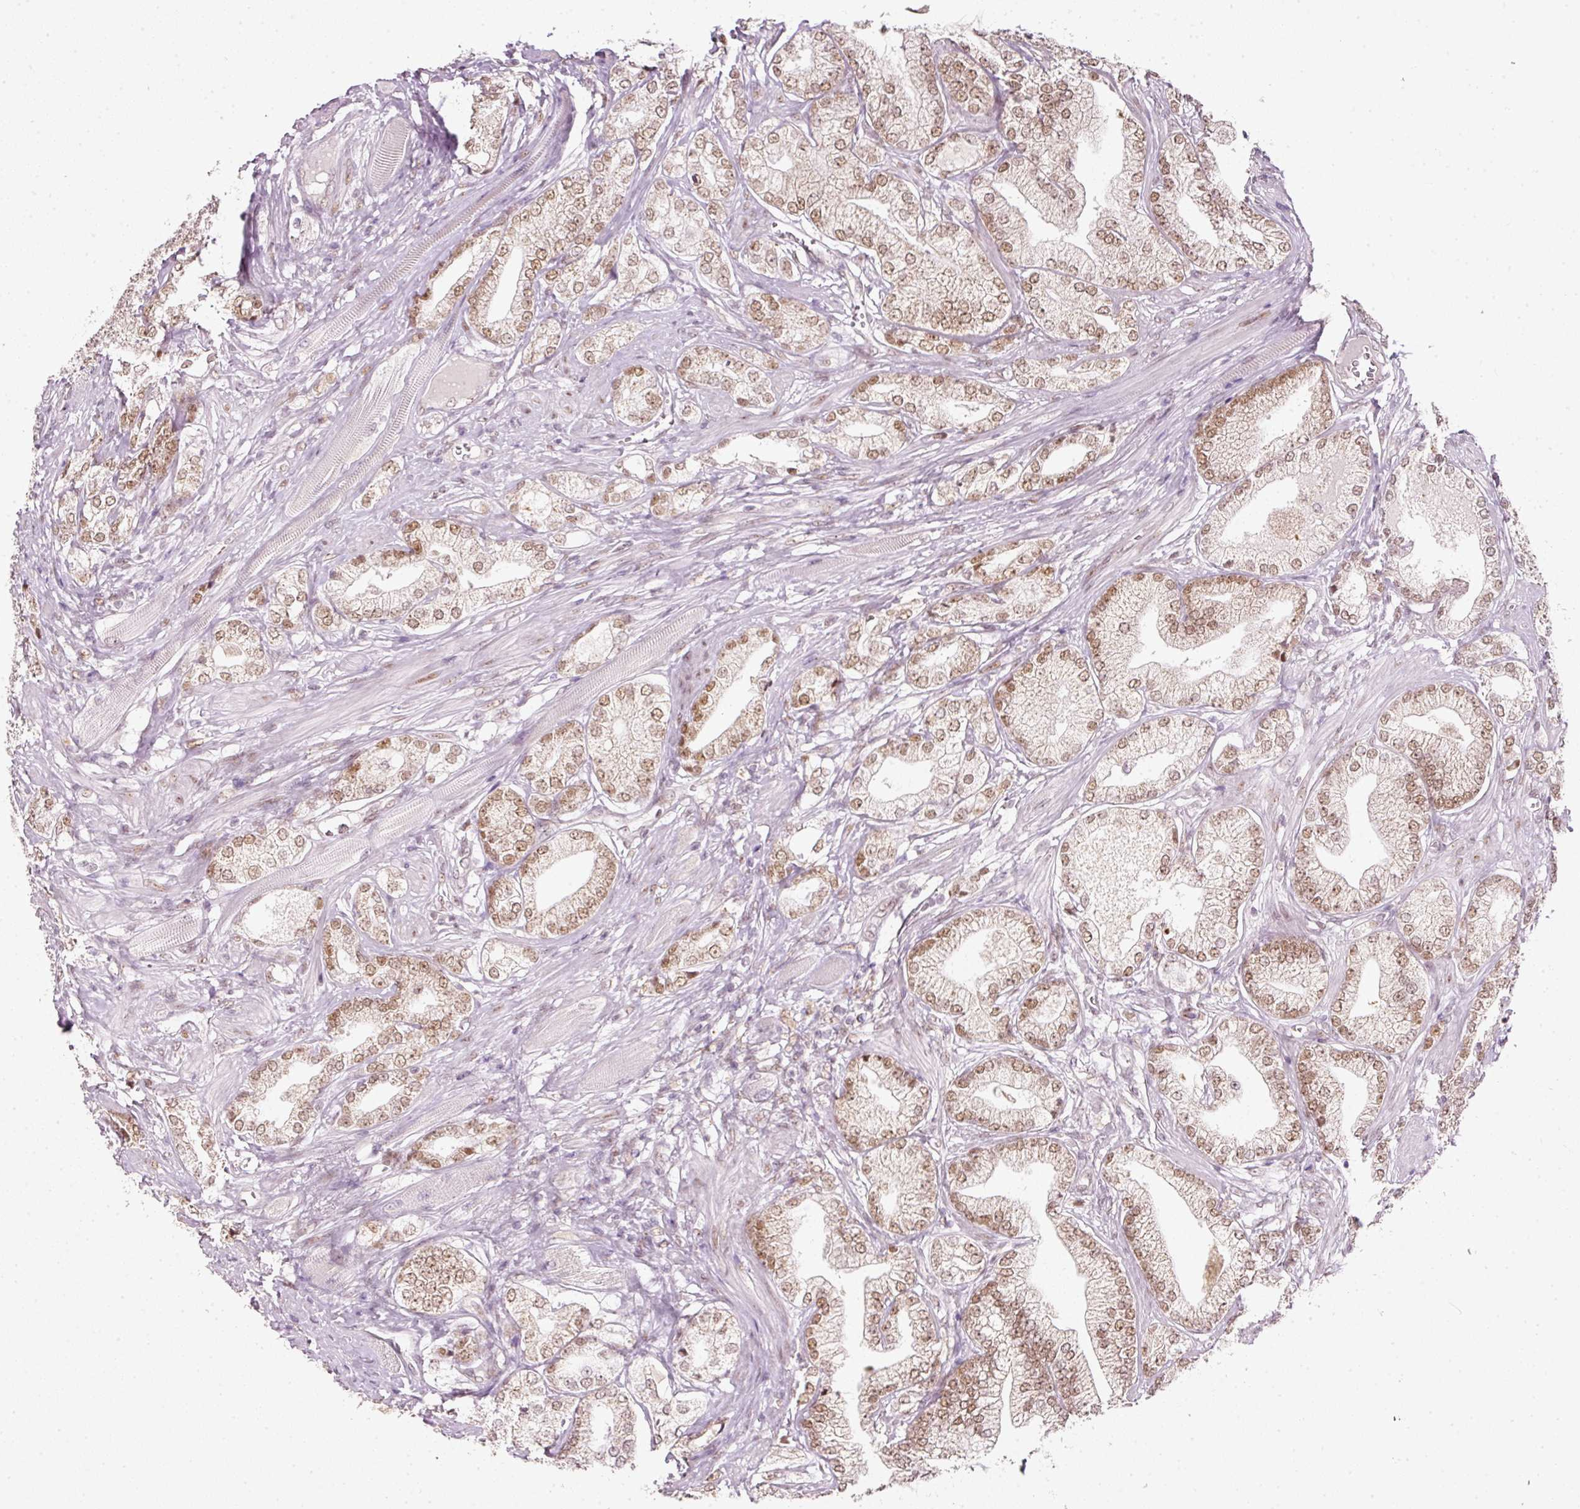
{"staining": {"intensity": "moderate", "quantity": ">75%", "location": "nuclear"}, "tissue": "prostate cancer", "cell_type": "Tumor cells", "image_type": "cancer", "snomed": [{"axis": "morphology", "description": "Adenocarcinoma, High grade"}, {"axis": "topography", "description": "Prostate"}], "caption": "A high-resolution micrograph shows immunohistochemistry (IHC) staining of prostate cancer (high-grade adenocarcinoma), which exhibits moderate nuclear staining in about >75% of tumor cells.", "gene": "FSTL3", "patient": {"sex": "male", "age": 50}}